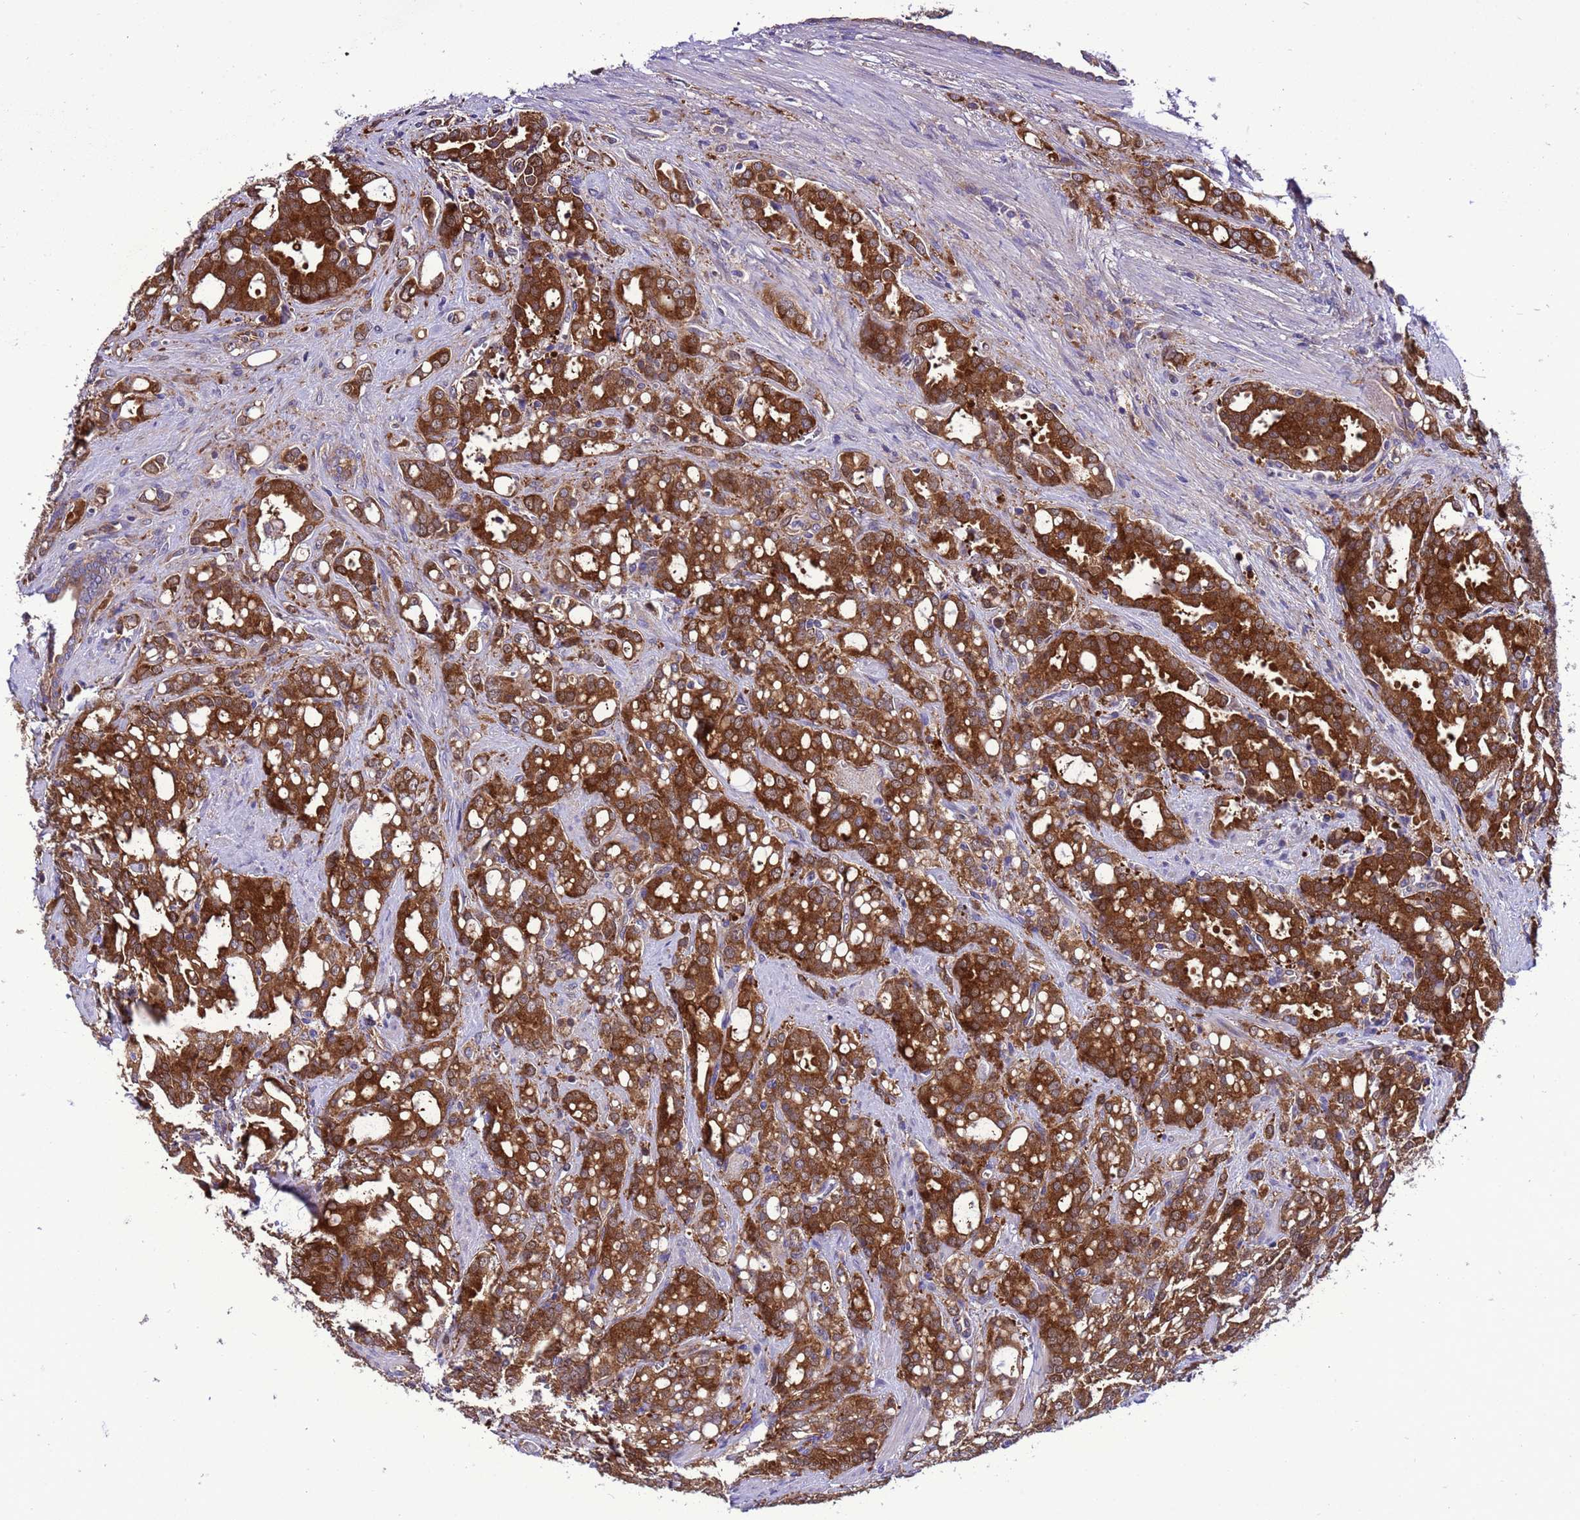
{"staining": {"intensity": "strong", "quantity": ">75%", "location": "cytoplasmic/membranous"}, "tissue": "prostate cancer", "cell_type": "Tumor cells", "image_type": "cancer", "snomed": [{"axis": "morphology", "description": "Adenocarcinoma, High grade"}, {"axis": "topography", "description": "Prostate"}], "caption": "DAB (3,3'-diaminobenzidine) immunohistochemical staining of human prostate cancer exhibits strong cytoplasmic/membranous protein positivity in about >75% of tumor cells. (Stains: DAB (3,3'-diaminobenzidine) in brown, nuclei in blue, Microscopy: brightfield microscopy at high magnification).", "gene": "RABEP2", "patient": {"sex": "male", "age": 72}}